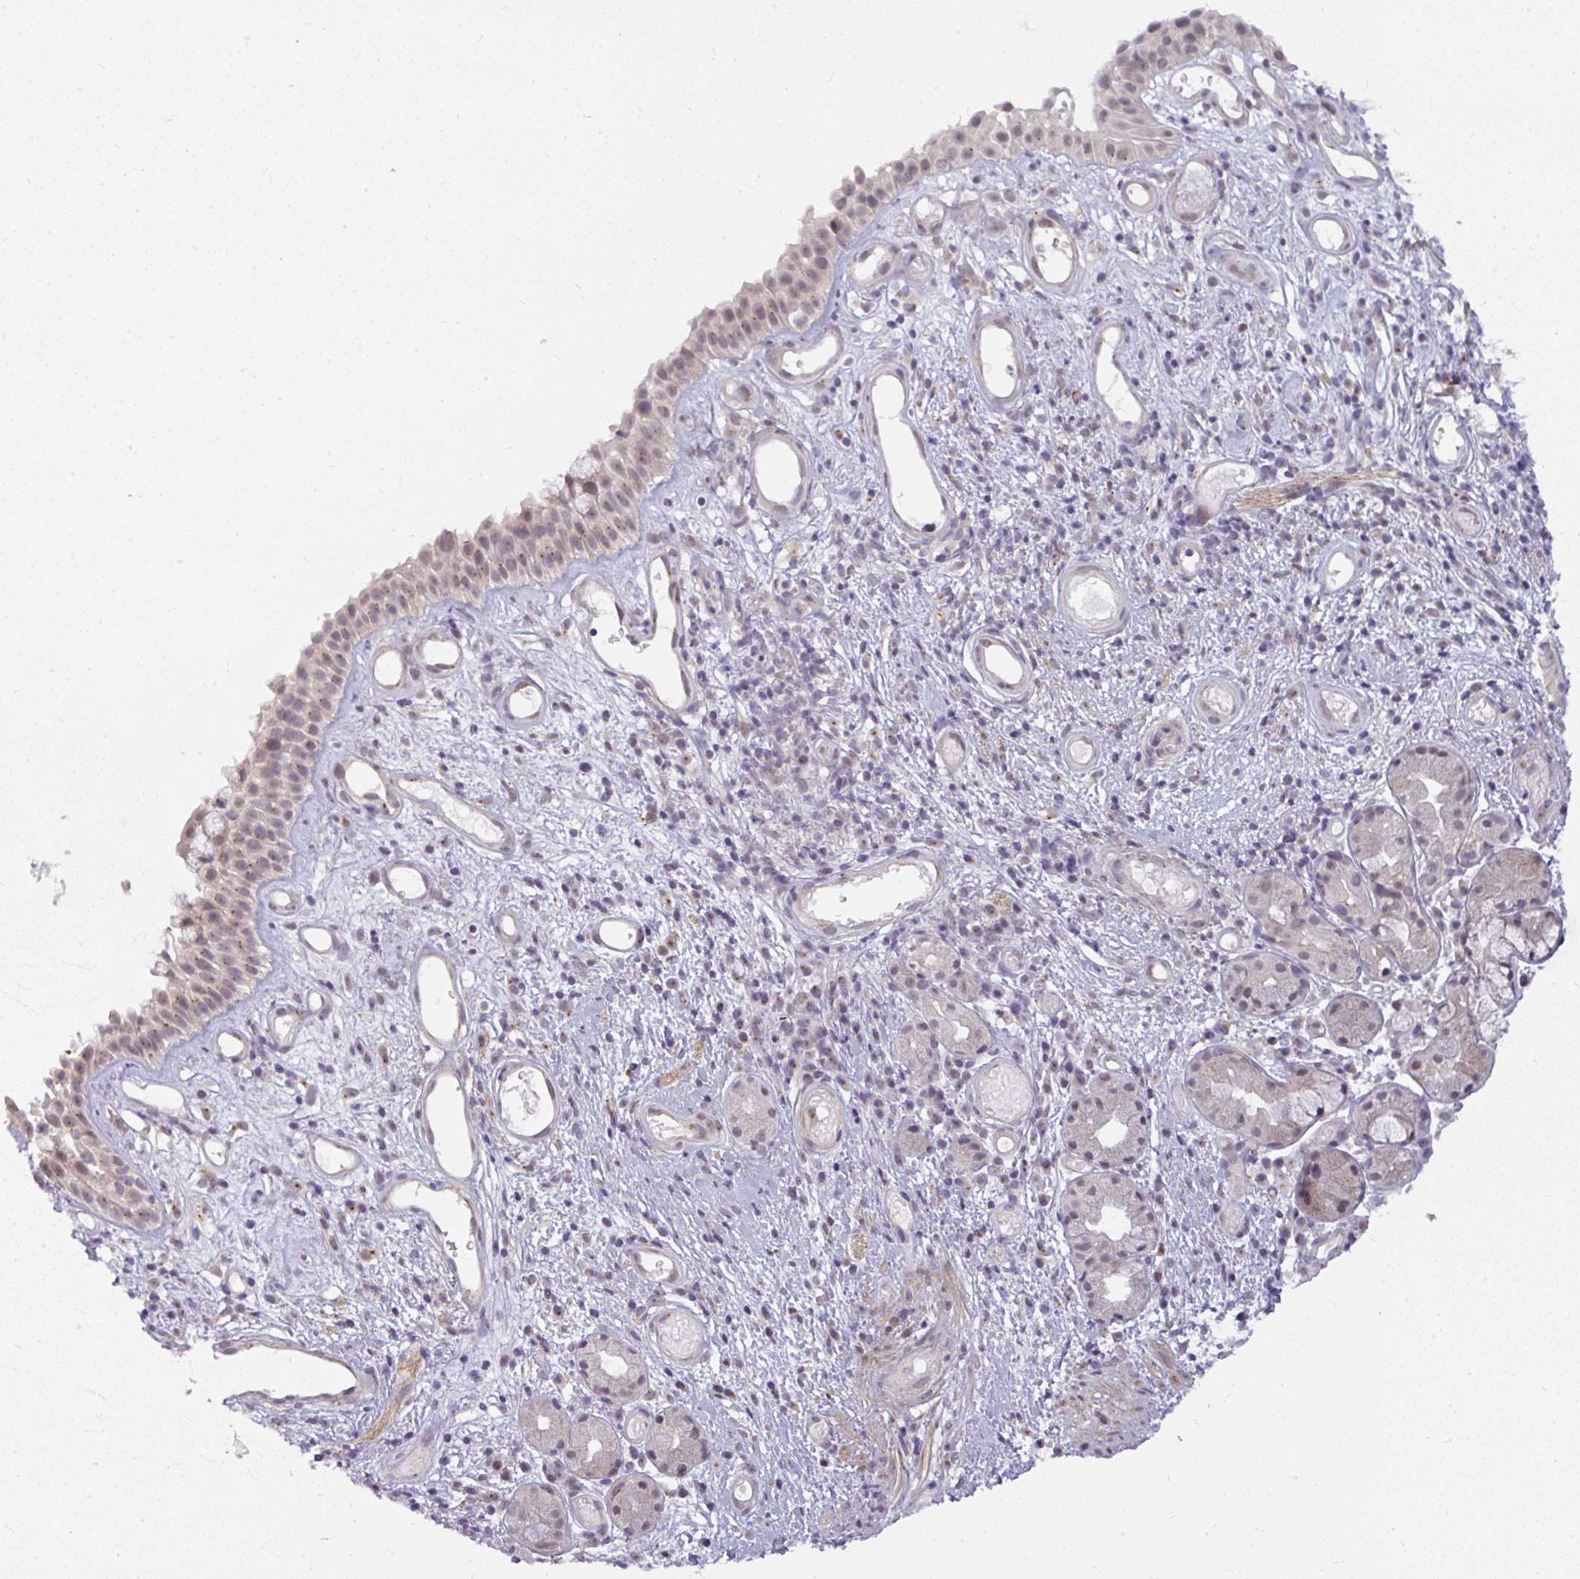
{"staining": {"intensity": "weak", "quantity": "25%-75%", "location": "nuclear"}, "tissue": "nasopharynx", "cell_type": "Respiratory epithelial cells", "image_type": "normal", "snomed": [{"axis": "morphology", "description": "Normal tissue, NOS"}, {"axis": "morphology", "description": "Inflammation, NOS"}, {"axis": "topography", "description": "Nasopharynx"}], "caption": "IHC photomicrograph of unremarkable nasopharynx: nasopharynx stained using IHC exhibits low levels of weak protein expression localized specifically in the nuclear of respiratory epithelial cells, appearing as a nuclear brown color.", "gene": "DZIP1", "patient": {"sex": "male", "age": 54}}